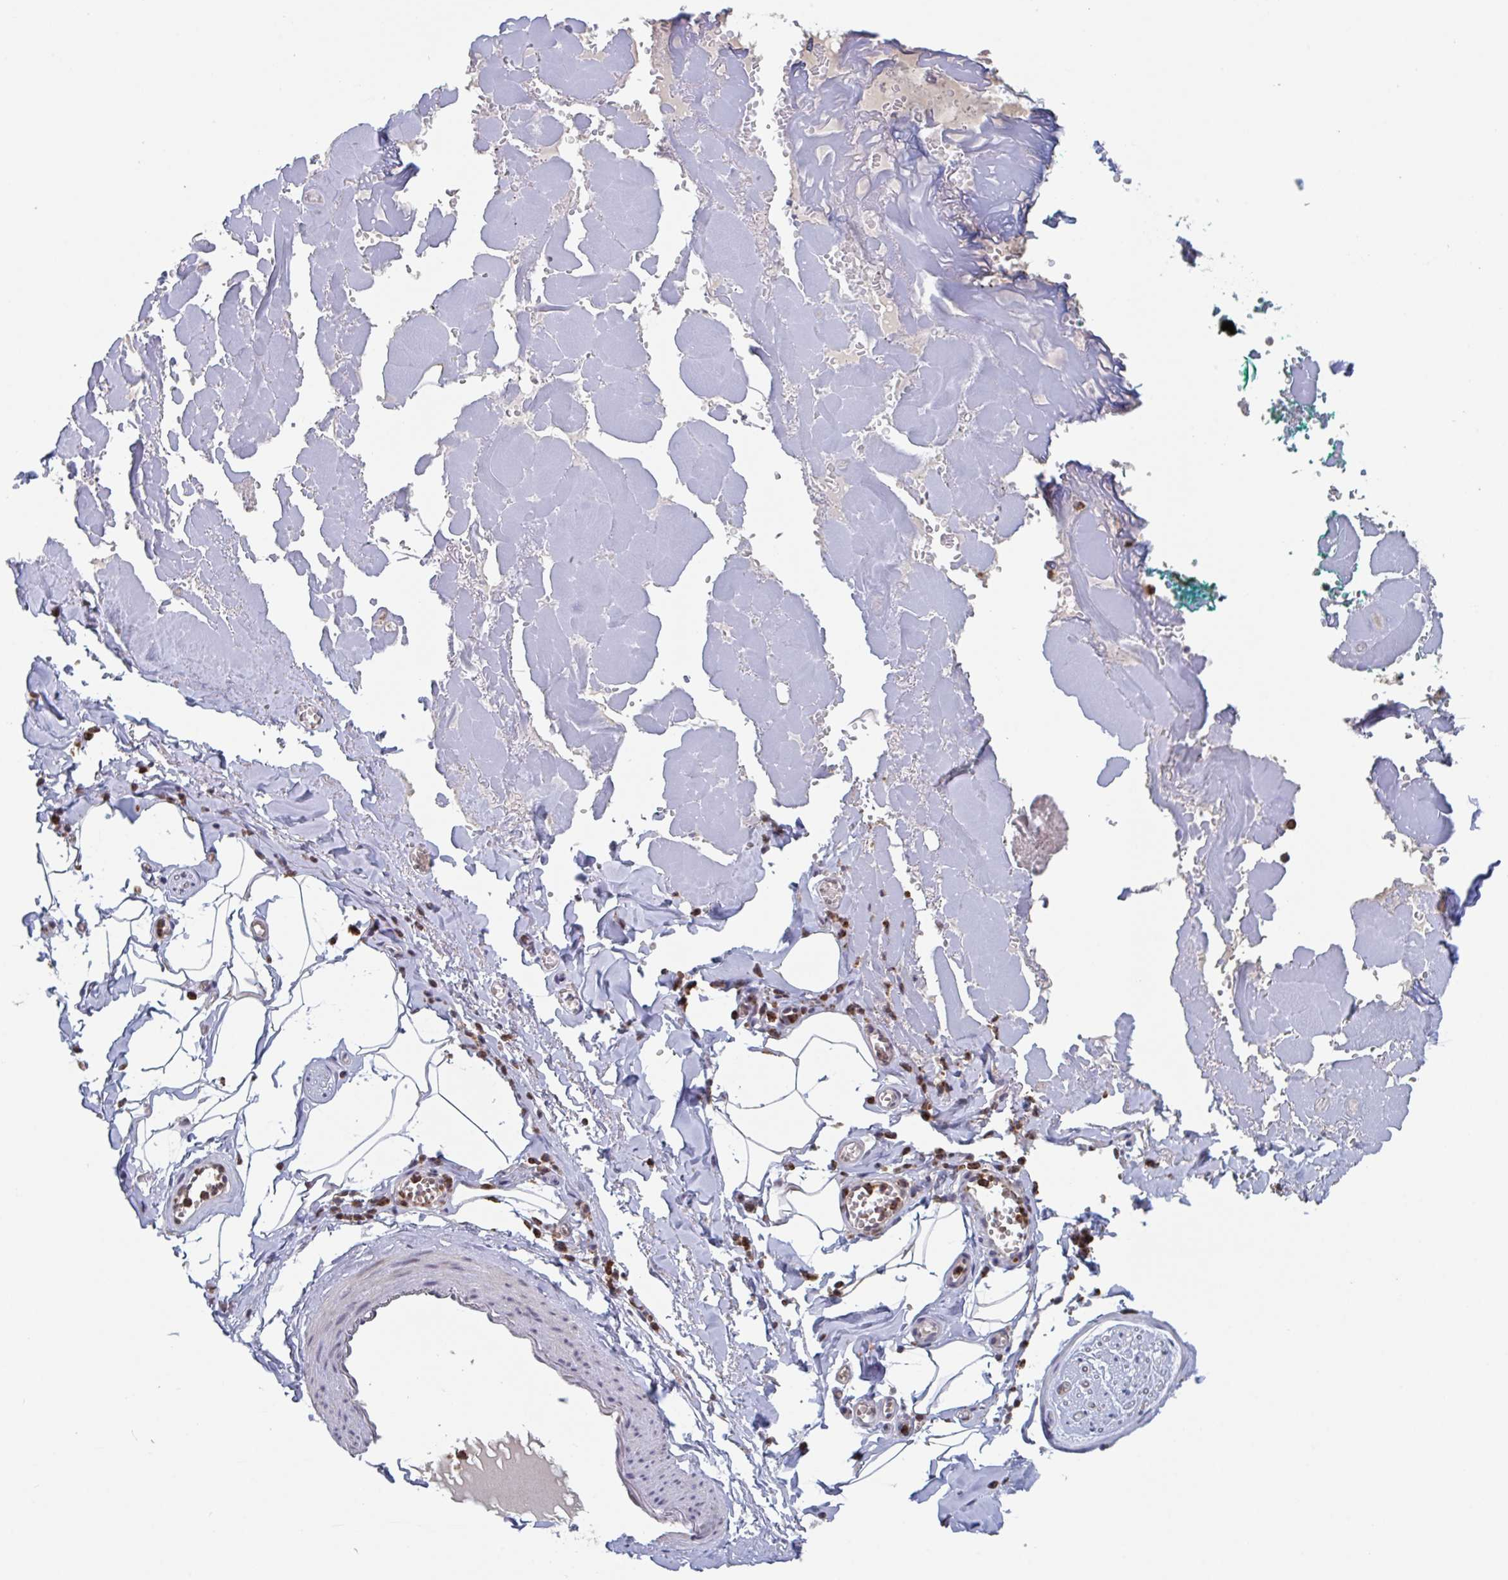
{"staining": {"intensity": "negative", "quantity": "none", "location": "none"}, "tissue": "adipose tissue", "cell_type": "Adipocytes", "image_type": "normal", "snomed": [{"axis": "morphology", "description": "Normal tissue, NOS"}, {"axis": "topography", "description": "Vulva"}, {"axis": "topography", "description": "Peripheral nerve tissue"}], "caption": "This is a micrograph of IHC staining of unremarkable adipose tissue, which shows no expression in adipocytes. (DAB (3,3'-diaminobenzidine) immunohistochemistry (IHC) with hematoxylin counter stain).", "gene": "RNF212", "patient": {"sex": "female", "age": 66}}